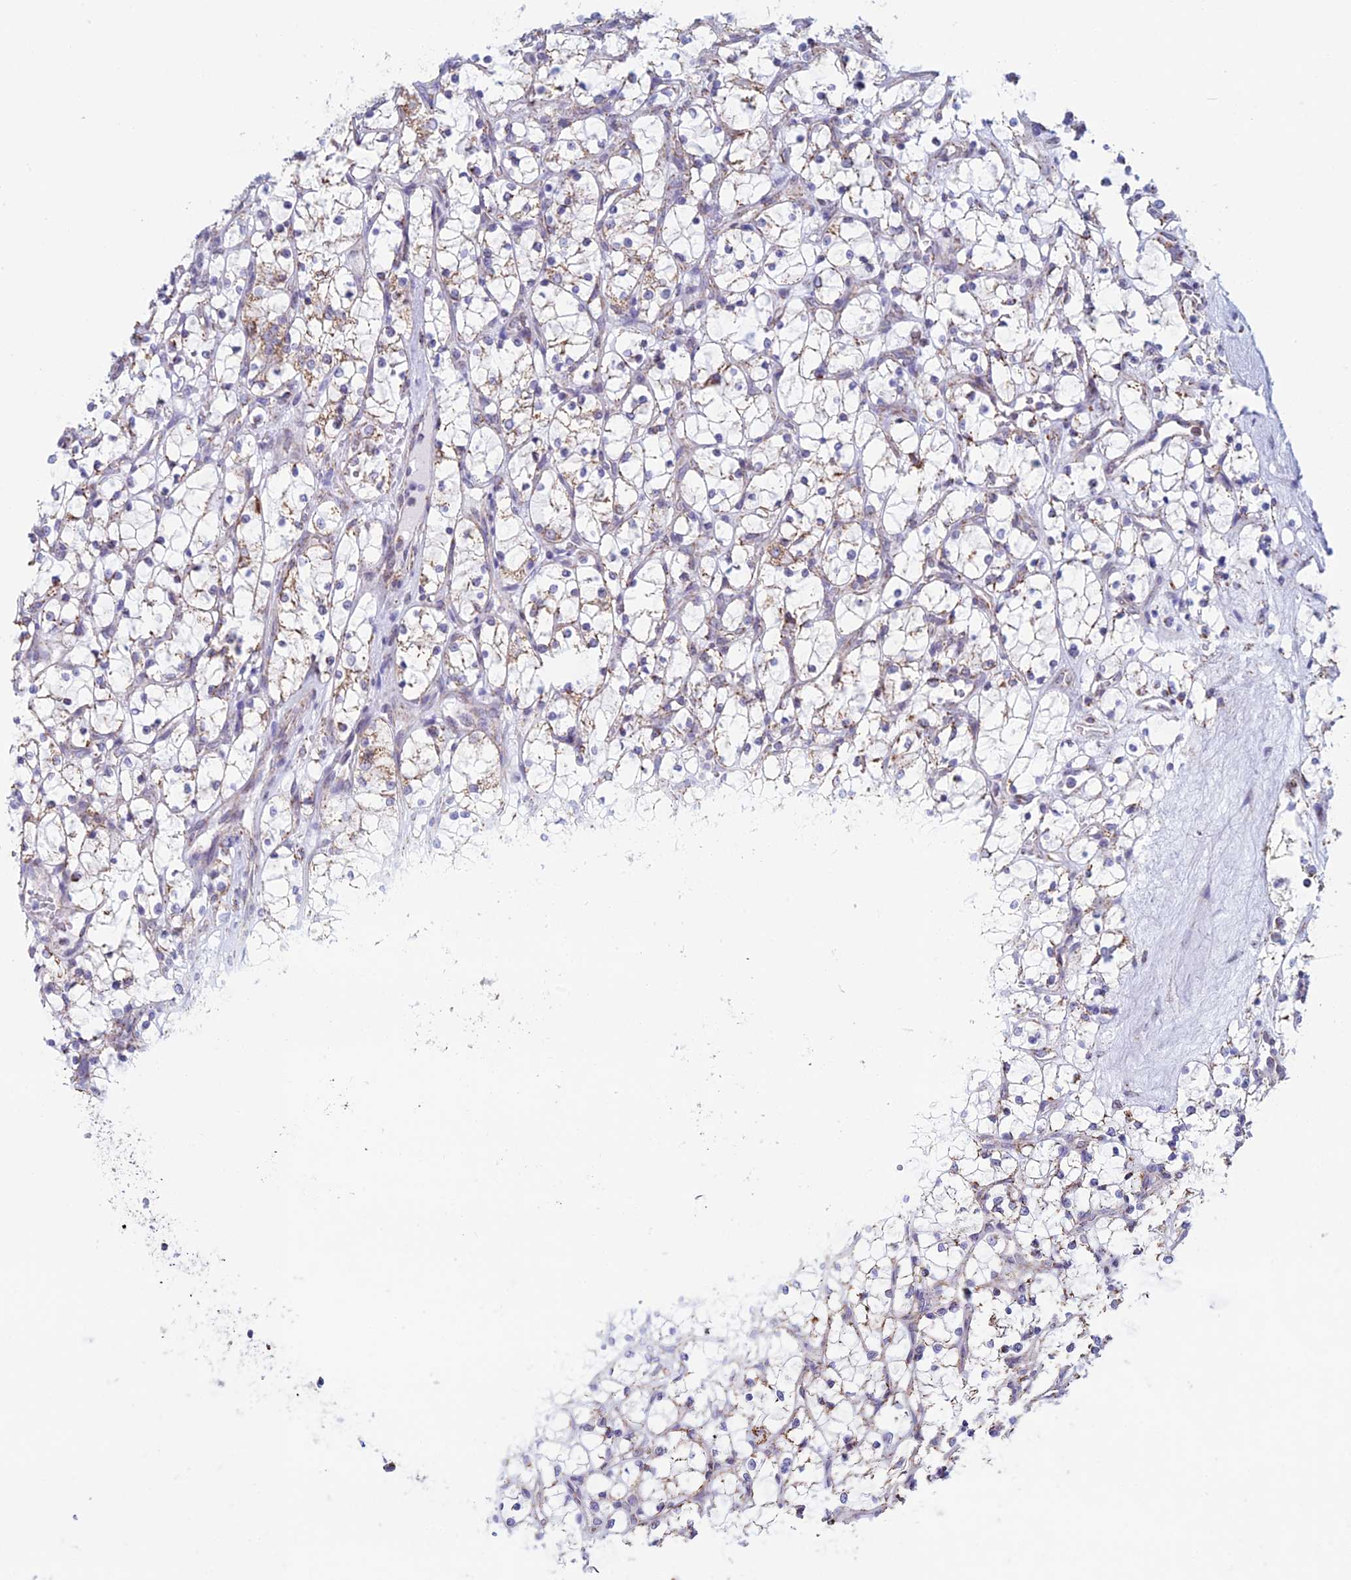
{"staining": {"intensity": "weak", "quantity": "25%-75%", "location": "cytoplasmic/membranous"}, "tissue": "renal cancer", "cell_type": "Tumor cells", "image_type": "cancer", "snomed": [{"axis": "morphology", "description": "Adenocarcinoma, NOS"}, {"axis": "topography", "description": "Kidney"}], "caption": "A brown stain shows weak cytoplasmic/membranous expression of a protein in renal cancer tumor cells.", "gene": "ZNG1B", "patient": {"sex": "female", "age": 69}}